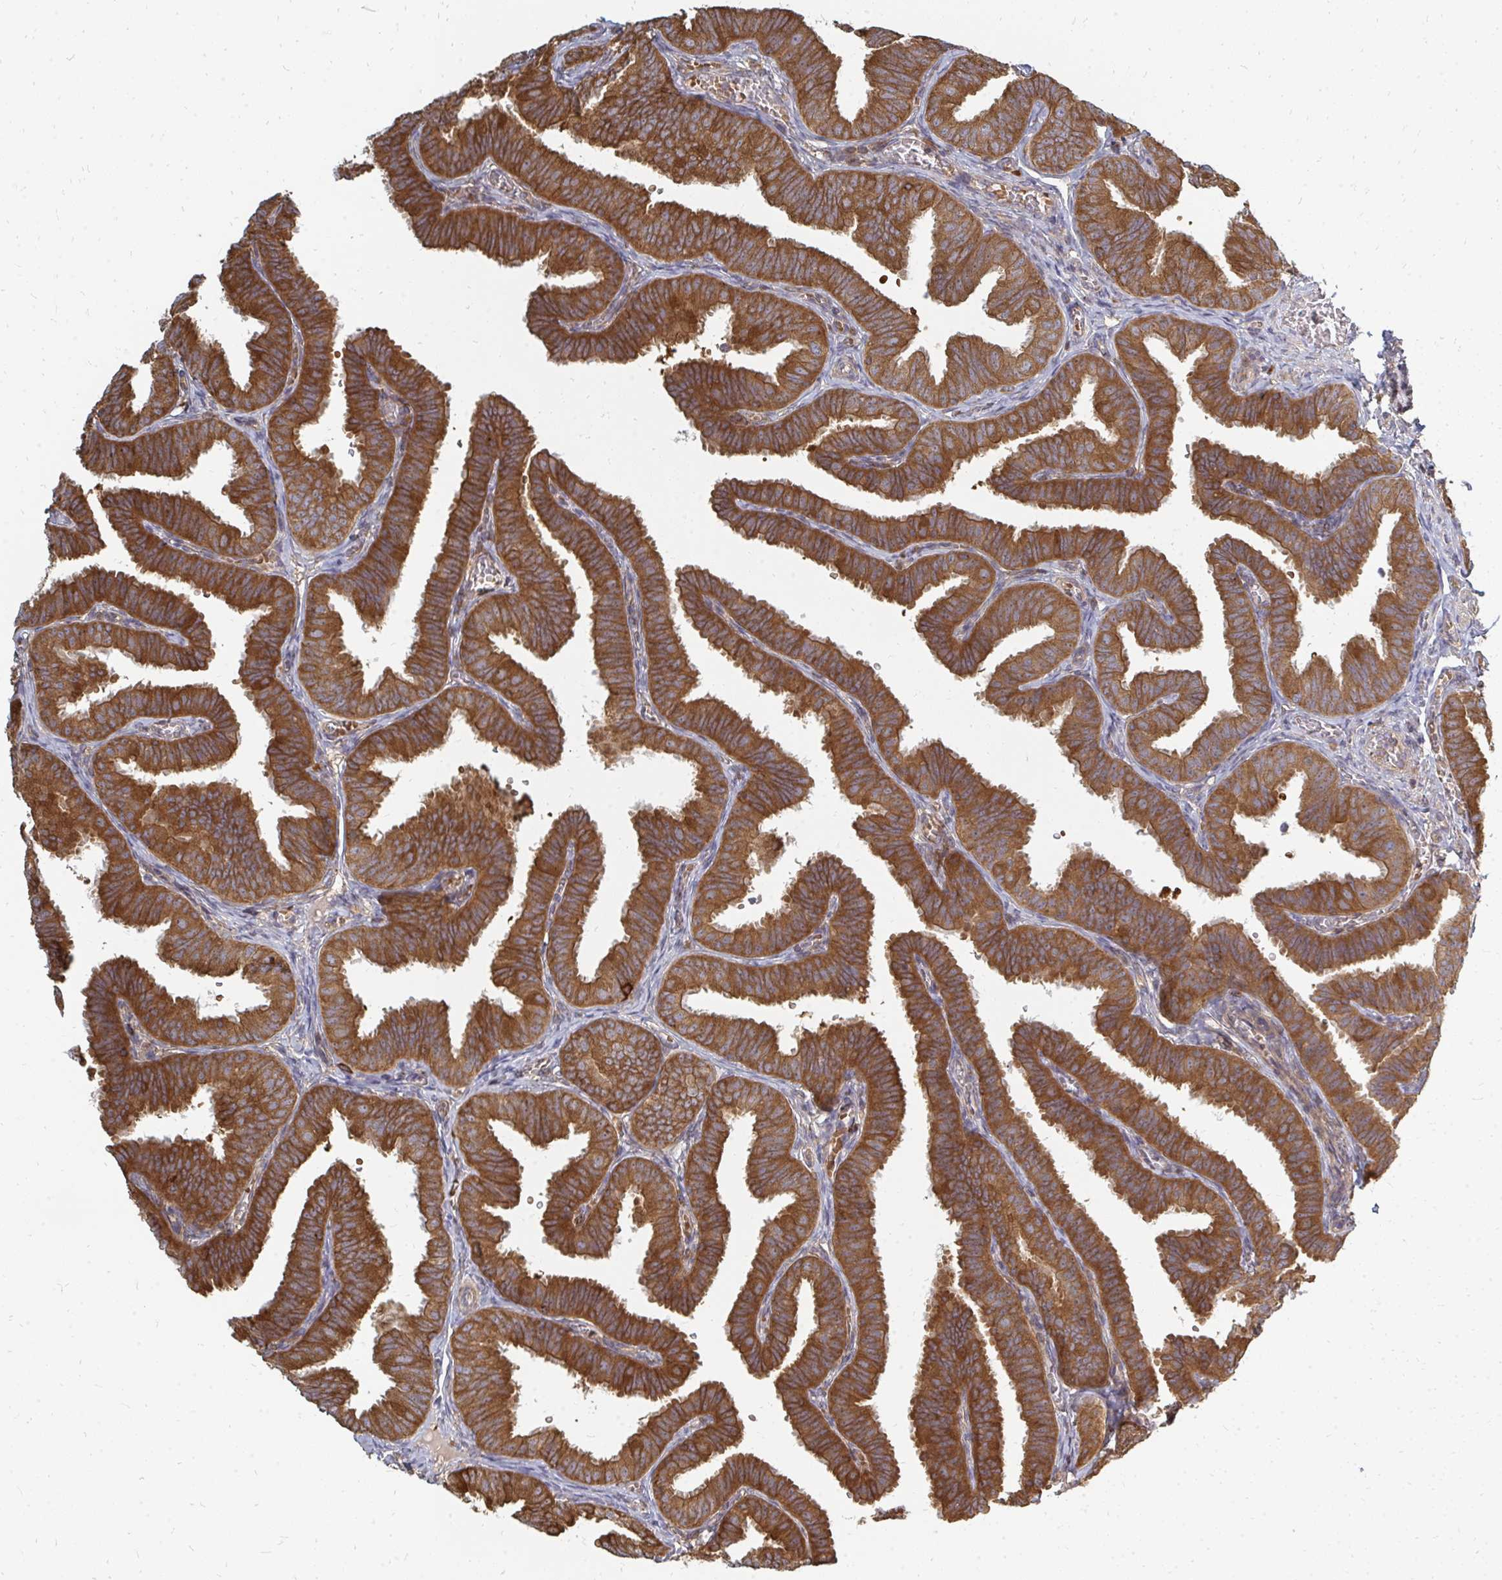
{"staining": {"intensity": "strong", "quantity": "25%-75%", "location": "cytoplasmic/membranous"}, "tissue": "fallopian tube", "cell_type": "Glandular cells", "image_type": "normal", "snomed": [{"axis": "morphology", "description": "Normal tissue, NOS"}, {"axis": "topography", "description": "Fallopian tube"}], "caption": "Immunohistochemical staining of normal human fallopian tube displays high levels of strong cytoplasmic/membranous staining in approximately 25%-75% of glandular cells. The protein is stained brown, and the nuclei are stained in blue (DAB (3,3'-diaminobenzidine) IHC with brightfield microscopy, high magnification).", "gene": "ZNF285", "patient": {"sex": "female", "age": 25}}